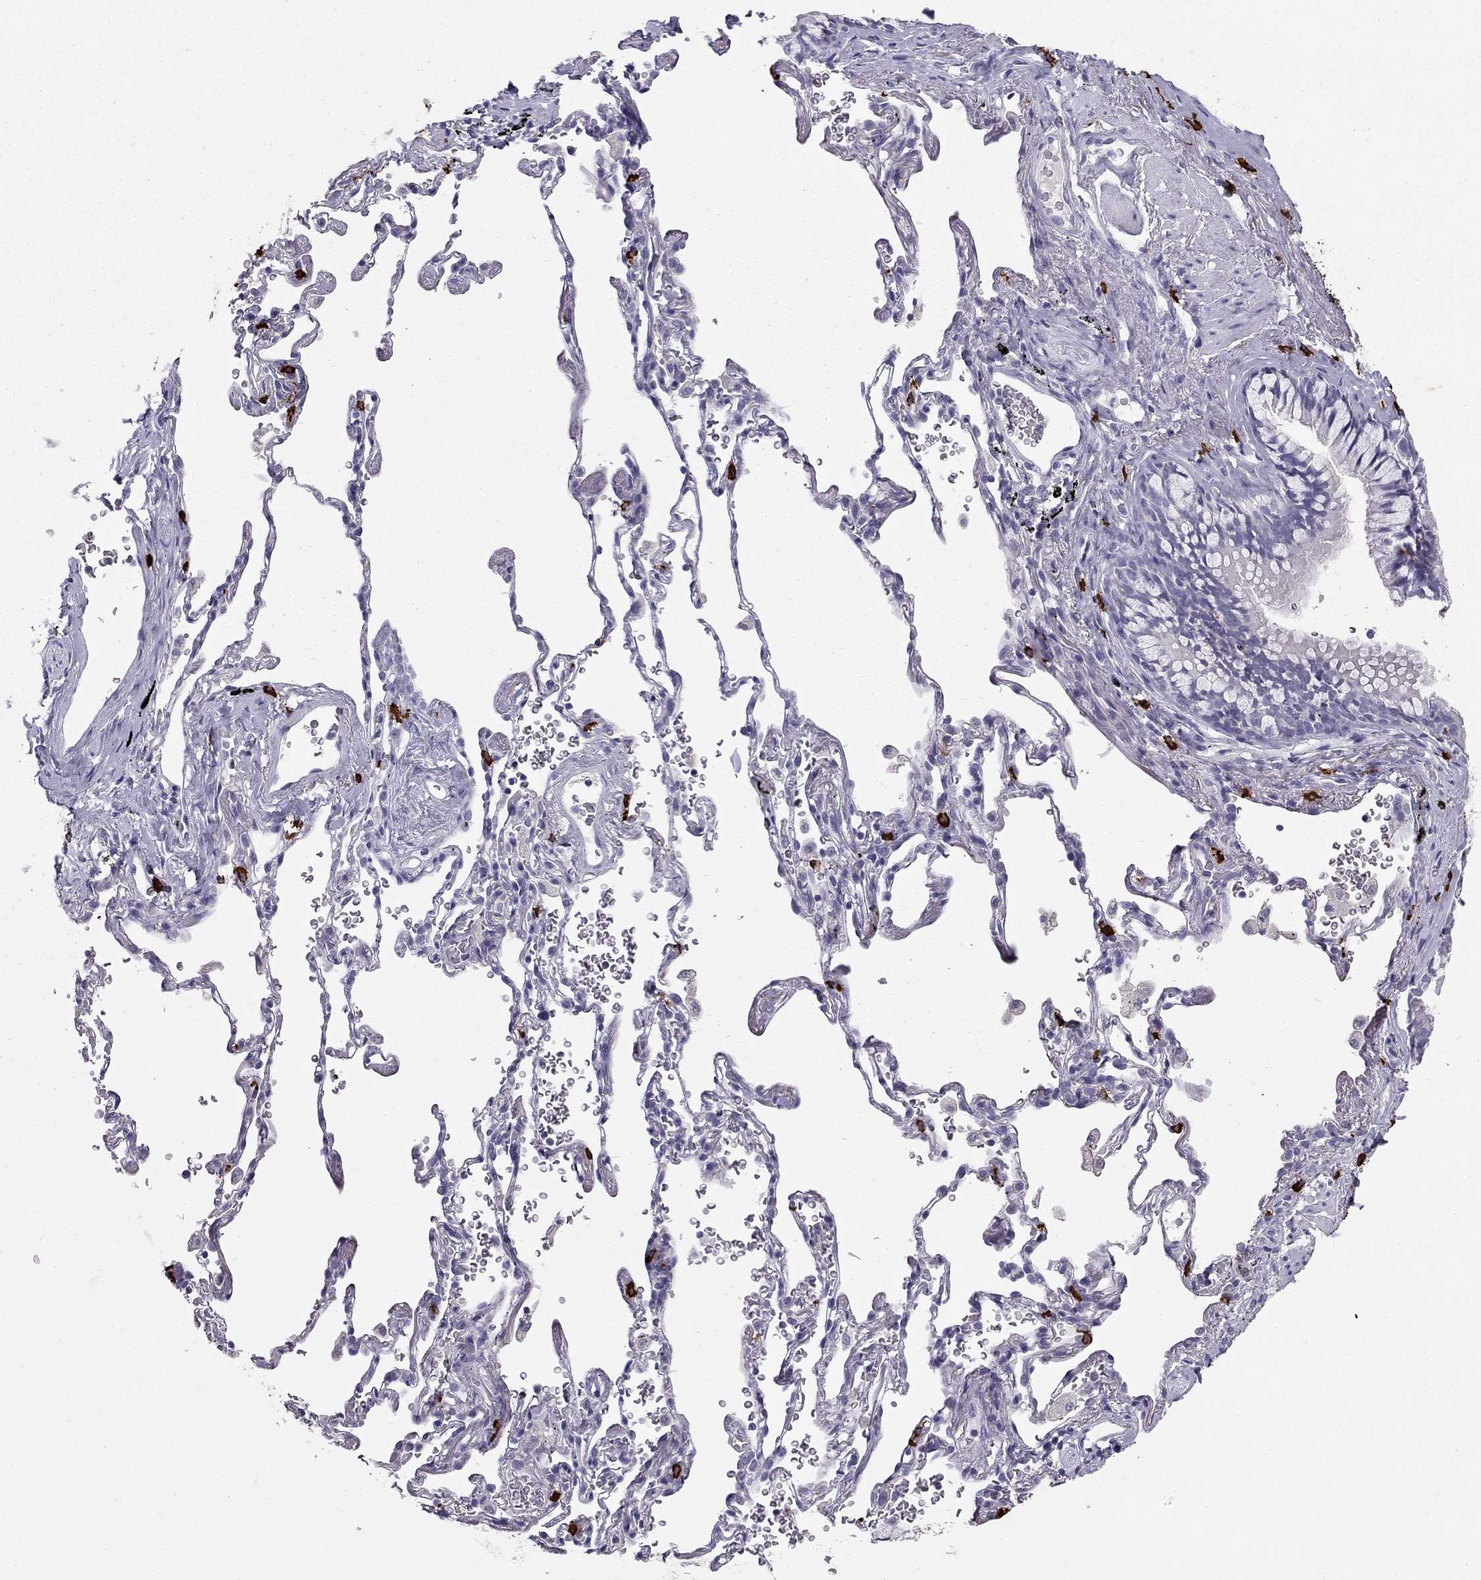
{"staining": {"intensity": "negative", "quantity": "none", "location": "none"}, "tissue": "soft tissue", "cell_type": "Fibroblasts", "image_type": "normal", "snomed": [{"axis": "morphology", "description": "Normal tissue, NOS"}, {"axis": "morphology", "description": "Adenocarcinoma, NOS"}, {"axis": "topography", "description": "Cartilage tissue"}, {"axis": "topography", "description": "Lung"}], "caption": "This is a photomicrograph of IHC staining of benign soft tissue, which shows no positivity in fibroblasts.", "gene": "IL17REL", "patient": {"sex": "male", "age": 59}}